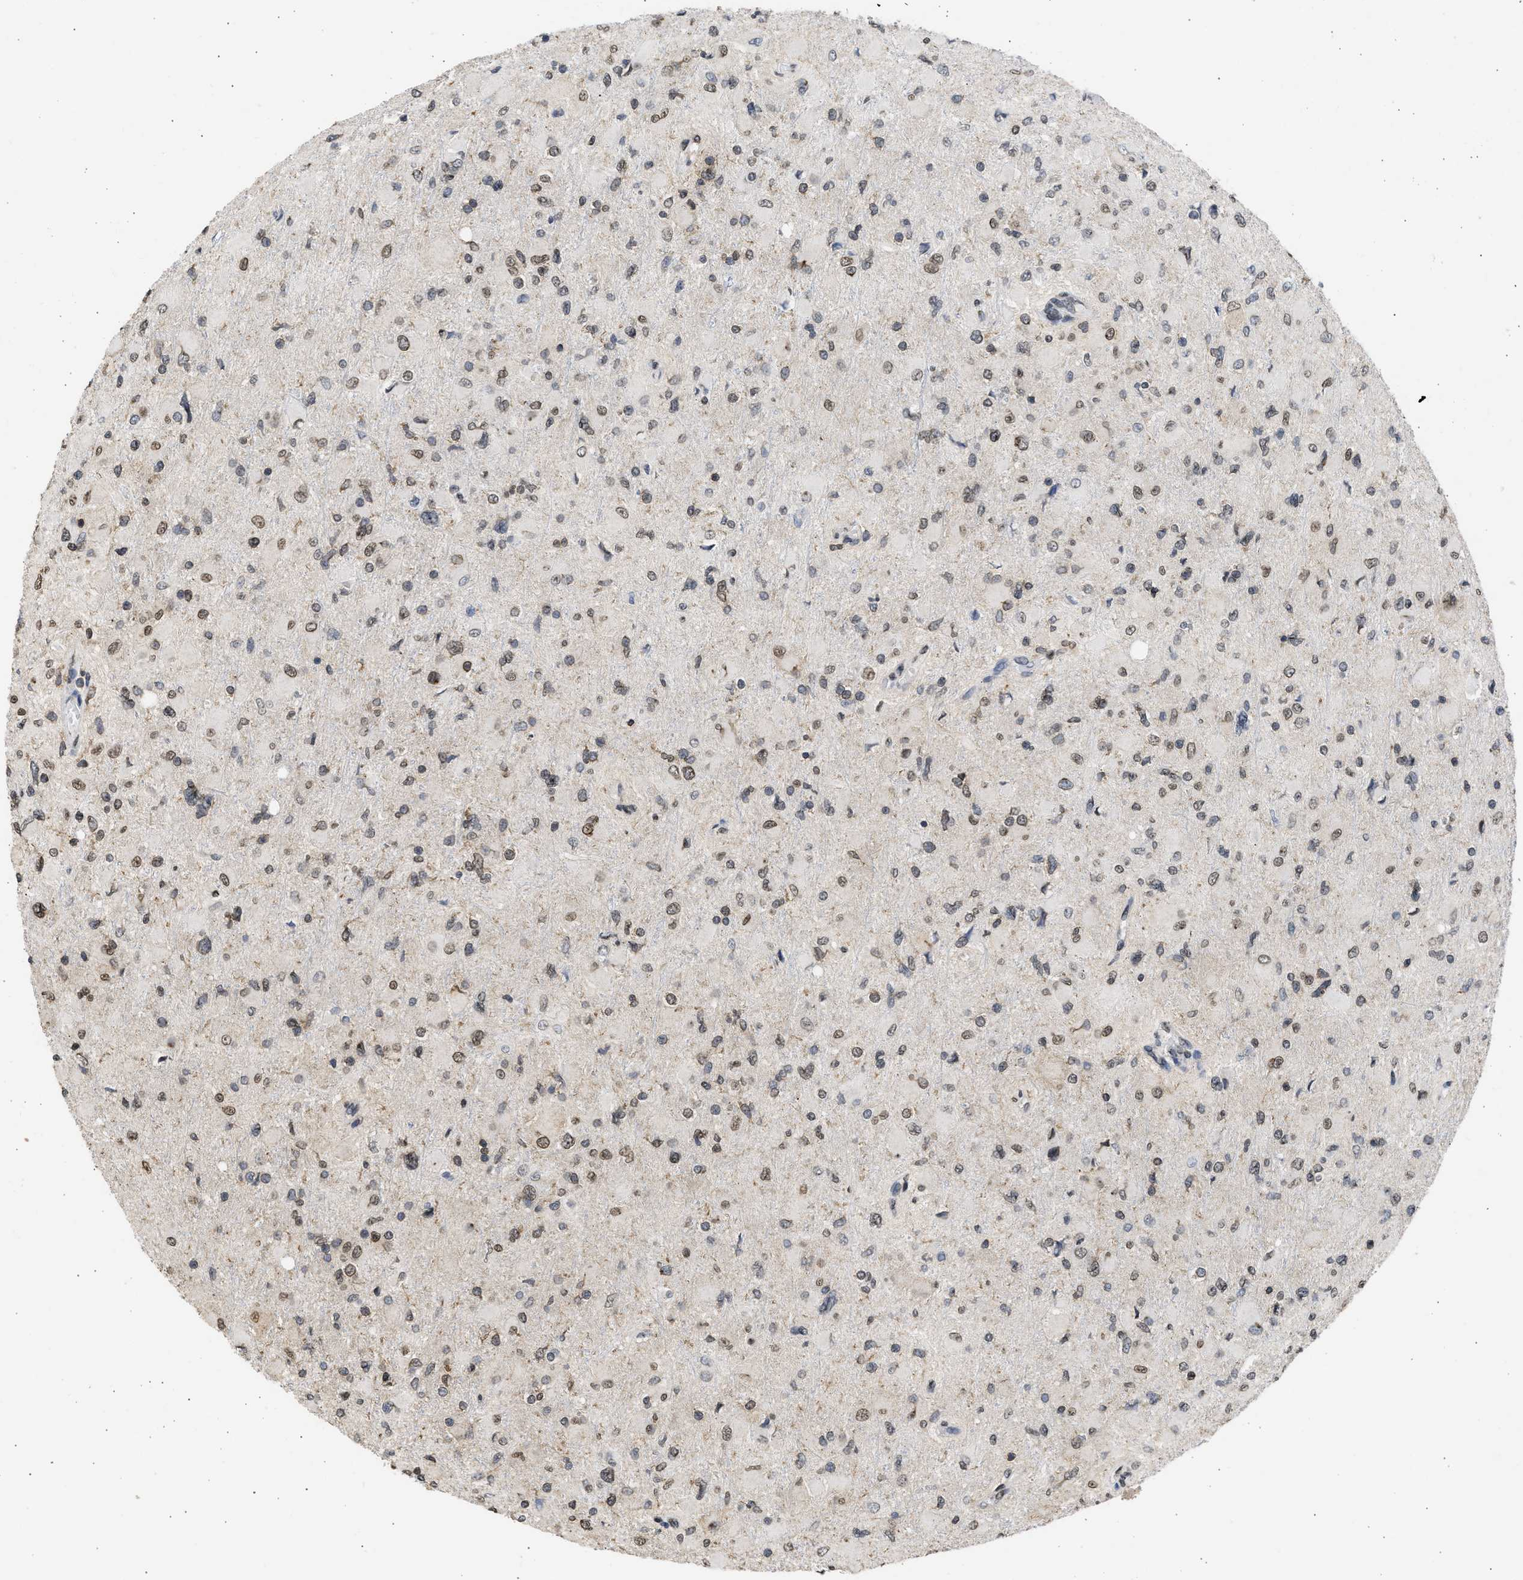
{"staining": {"intensity": "weak", "quantity": "25%-75%", "location": "cytoplasmic/membranous,nuclear"}, "tissue": "glioma", "cell_type": "Tumor cells", "image_type": "cancer", "snomed": [{"axis": "morphology", "description": "Glioma, malignant, High grade"}, {"axis": "topography", "description": "Cerebral cortex"}], "caption": "Malignant high-grade glioma was stained to show a protein in brown. There is low levels of weak cytoplasmic/membranous and nuclear positivity in approximately 25%-75% of tumor cells.", "gene": "NUP35", "patient": {"sex": "female", "age": 36}}